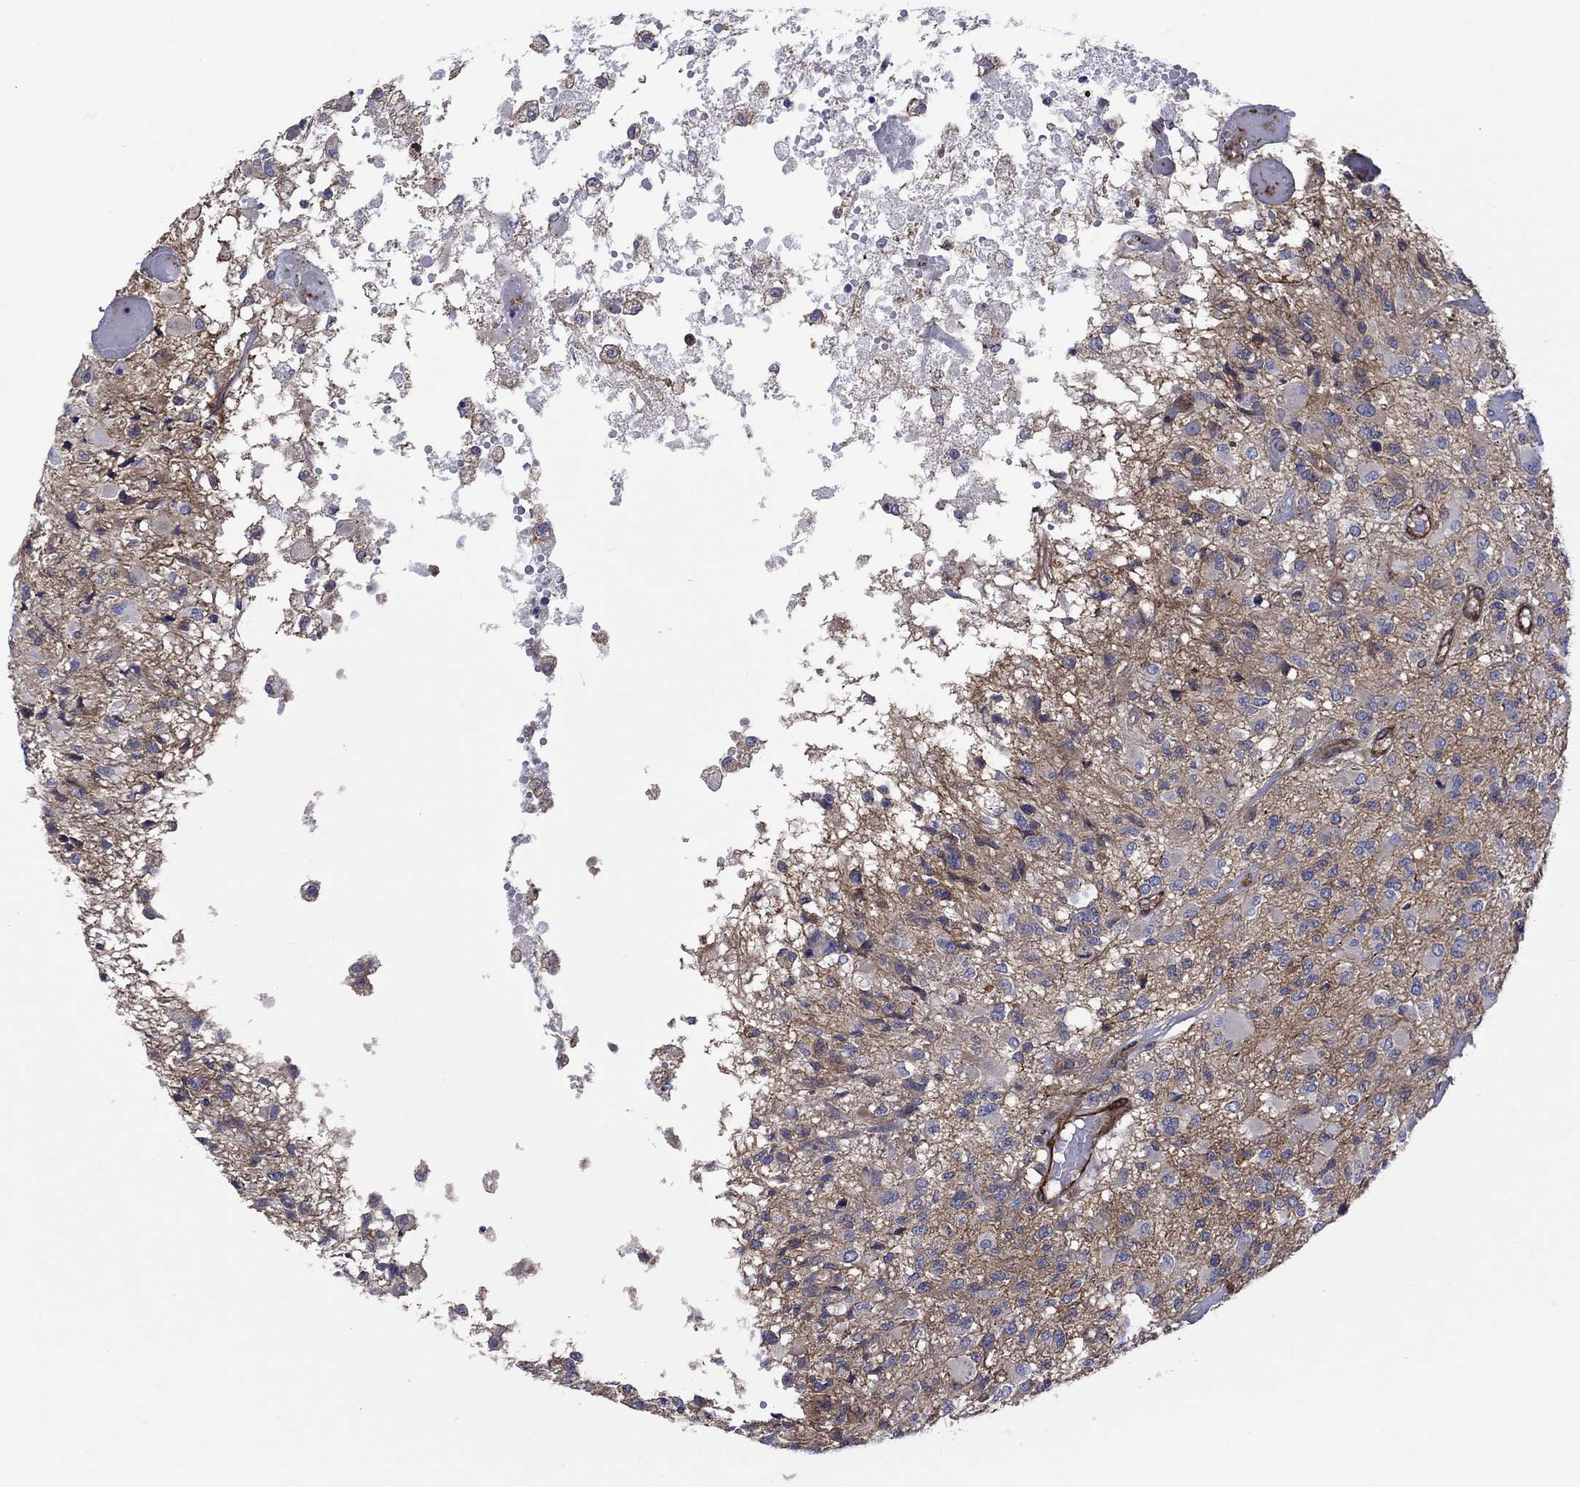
{"staining": {"intensity": "negative", "quantity": "none", "location": "none"}, "tissue": "glioma", "cell_type": "Tumor cells", "image_type": "cancer", "snomed": [{"axis": "morphology", "description": "Glioma, malignant, High grade"}, {"axis": "topography", "description": "Brain"}], "caption": "This is an immunohistochemistry micrograph of glioma. There is no expression in tumor cells.", "gene": "PAG1", "patient": {"sex": "female", "age": 63}}